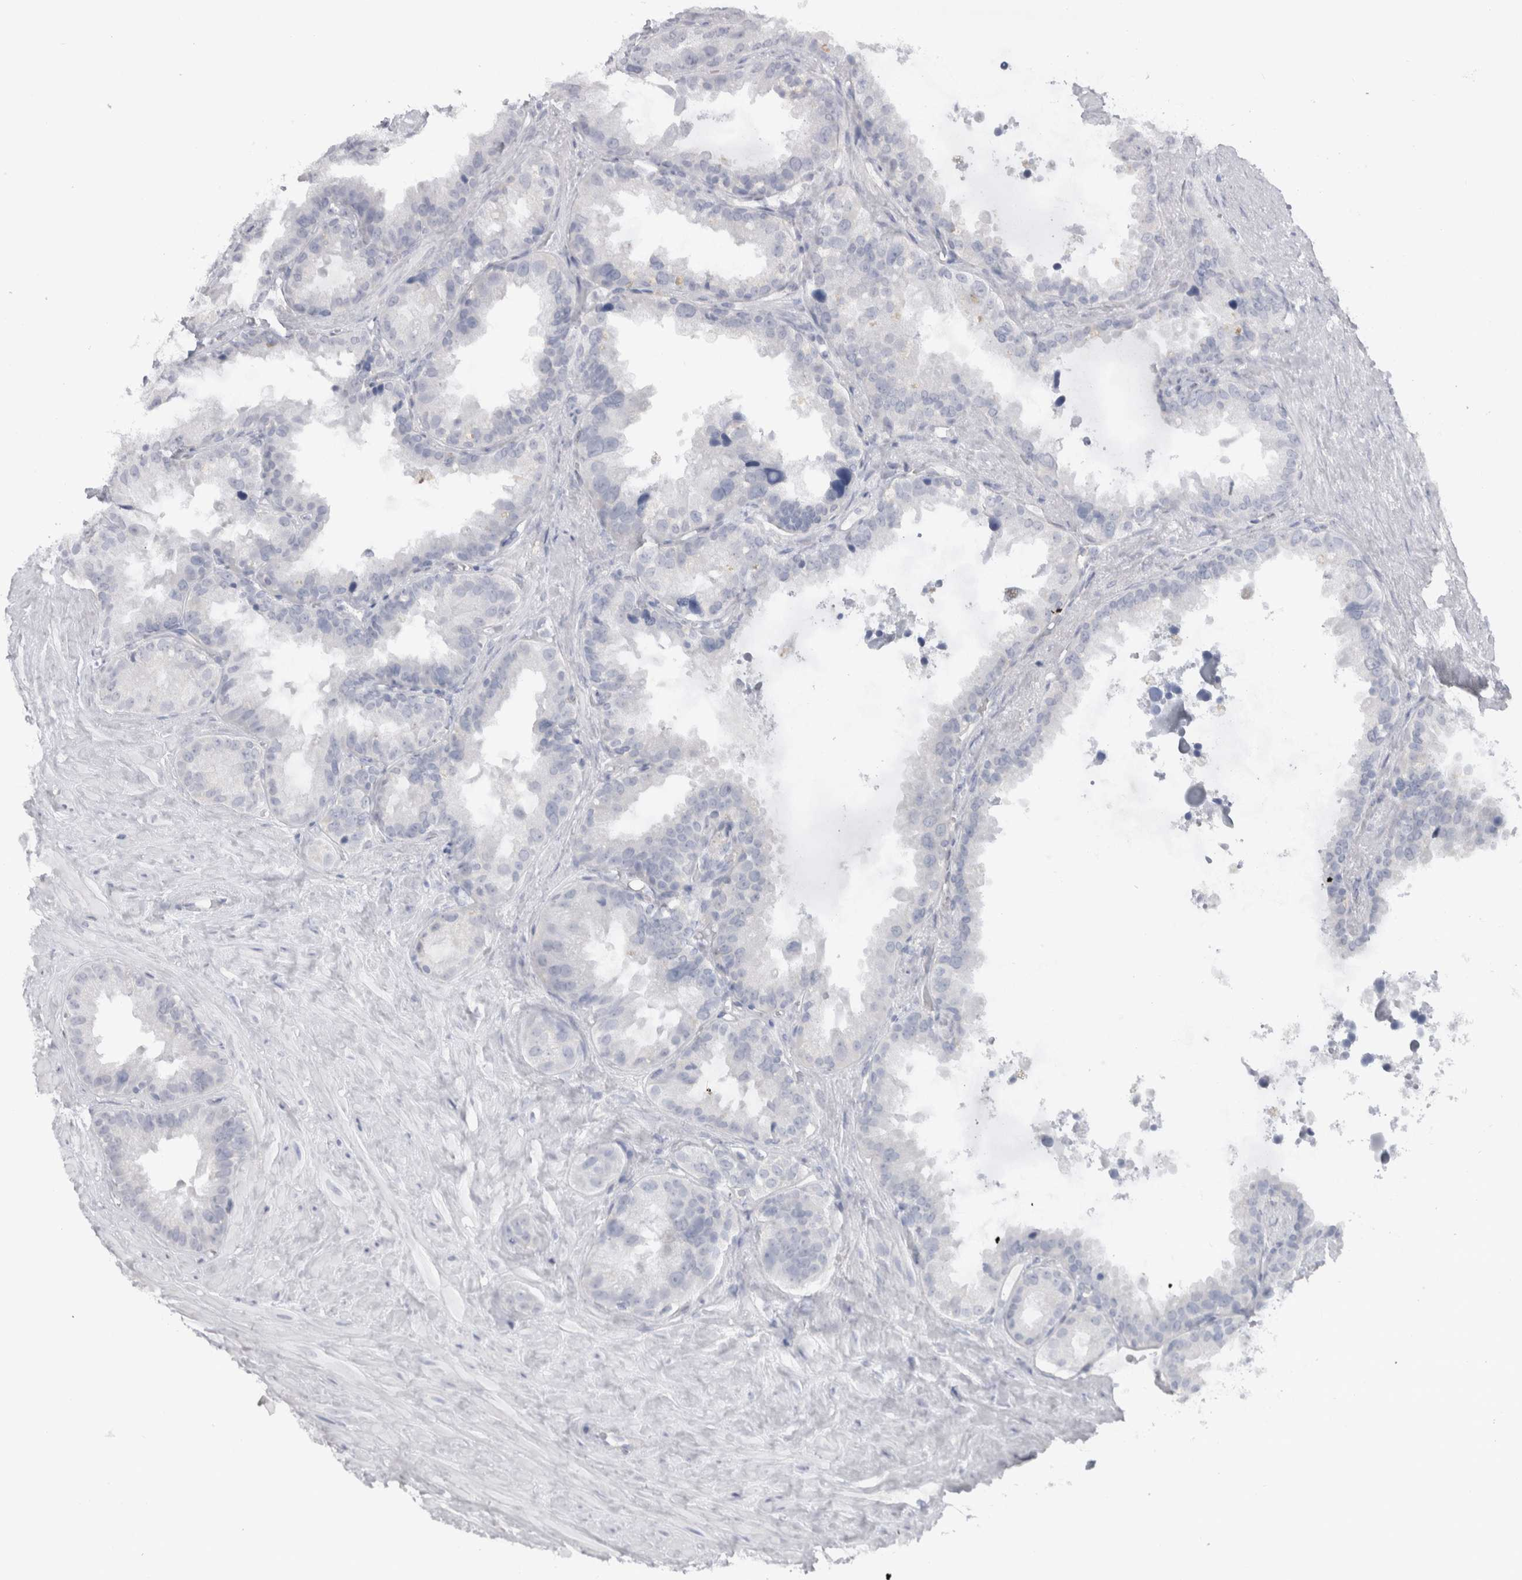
{"staining": {"intensity": "negative", "quantity": "none", "location": "none"}, "tissue": "seminal vesicle", "cell_type": "Glandular cells", "image_type": "normal", "snomed": [{"axis": "morphology", "description": "Normal tissue, NOS"}, {"axis": "topography", "description": "Seminal veicle"}], "caption": "Immunohistochemistry (IHC) of unremarkable human seminal vesicle demonstrates no staining in glandular cells. (DAB immunohistochemistry (IHC), high magnification).", "gene": "CDH17", "patient": {"sex": "male", "age": 80}}